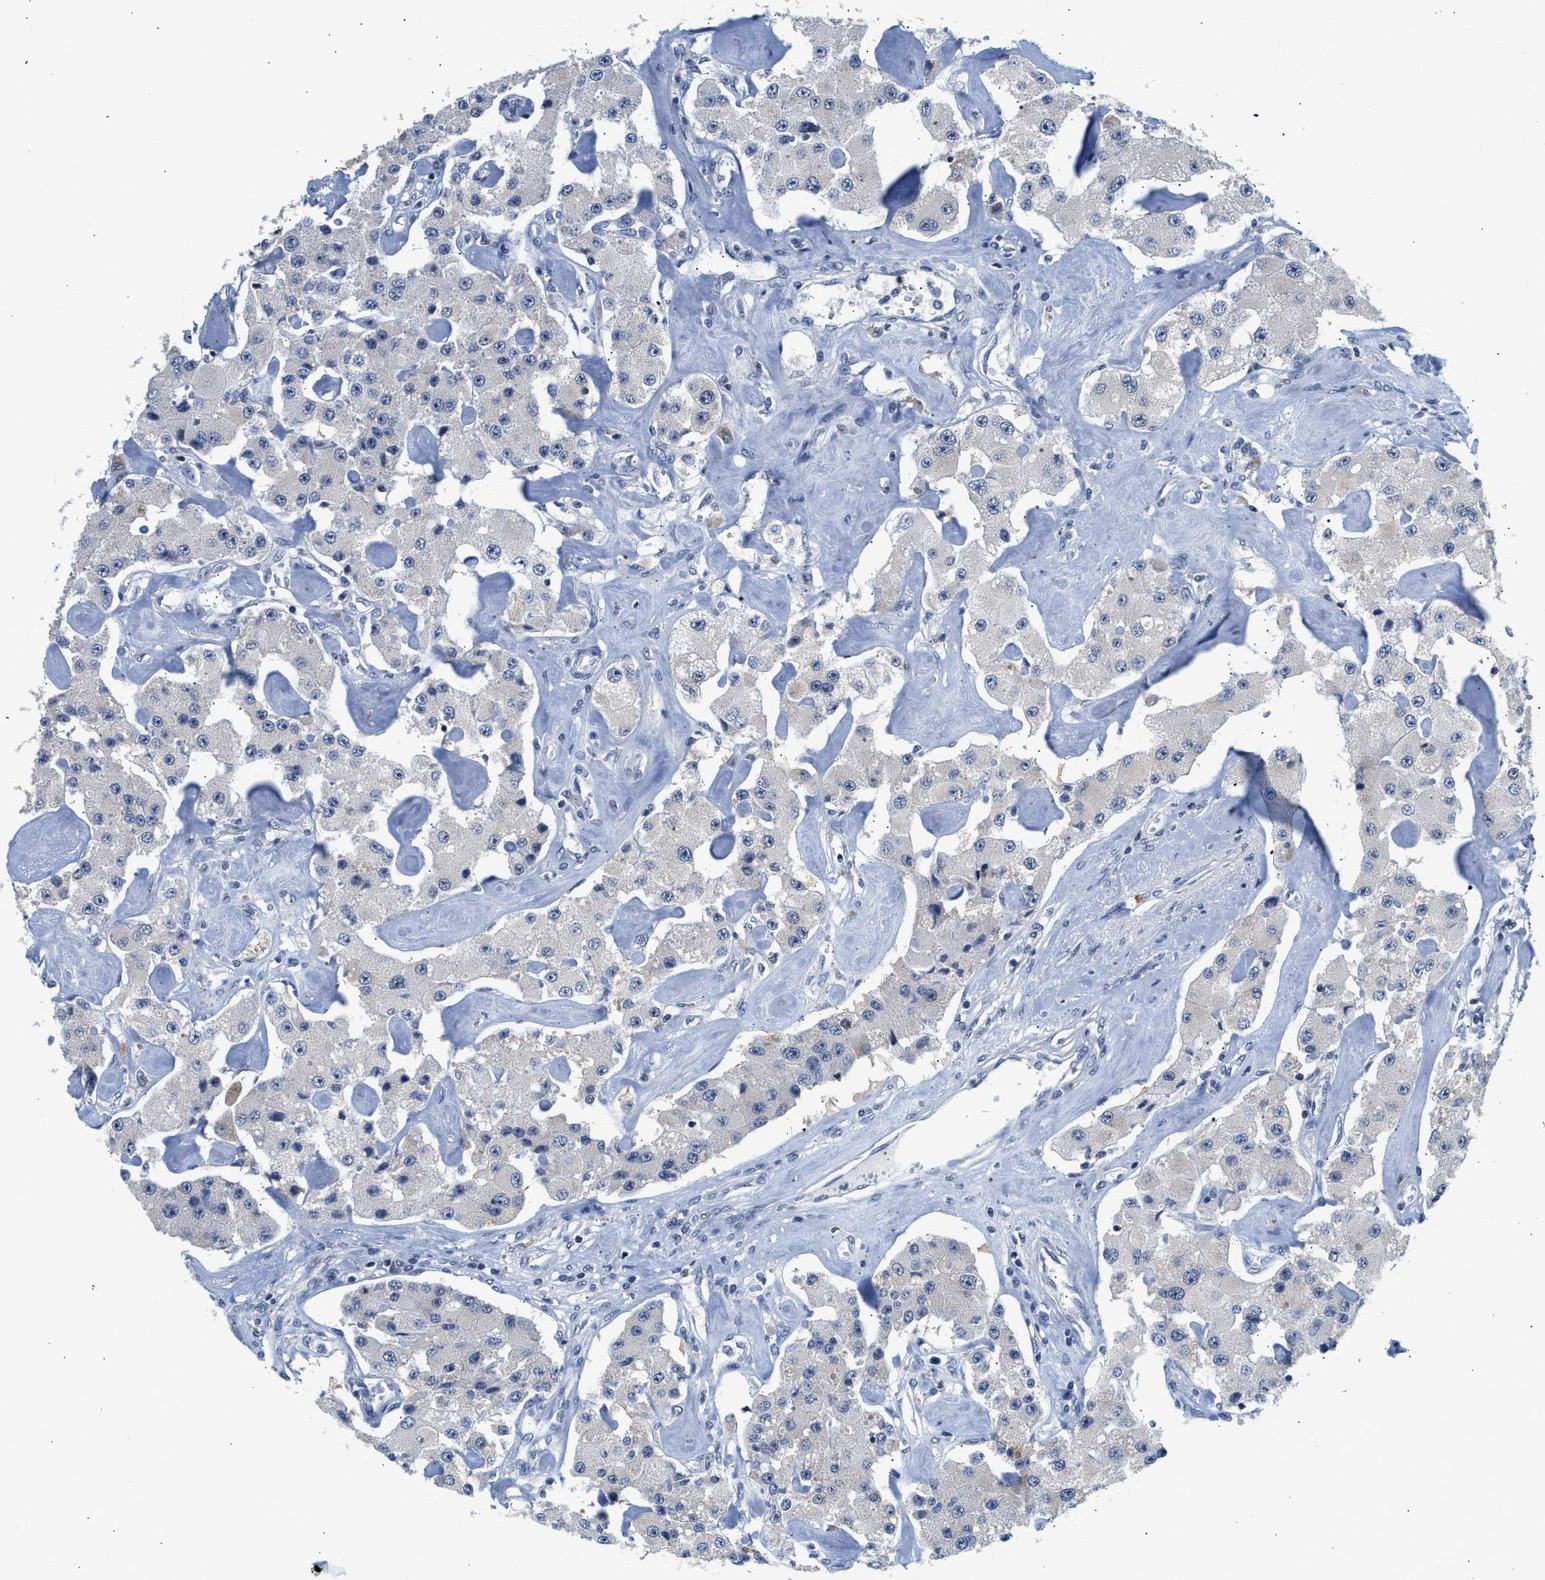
{"staining": {"intensity": "negative", "quantity": "none", "location": "none"}, "tissue": "carcinoid", "cell_type": "Tumor cells", "image_type": "cancer", "snomed": [{"axis": "morphology", "description": "Carcinoid, malignant, NOS"}, {"axis": "topography", "description": "Pancreas"}], "caption": "Human carcinoid stained for a protein using IHC displays no positivity in tumor cells.", "gene": "PPM1L", "patient": {"sex": "male", "age": 41}}